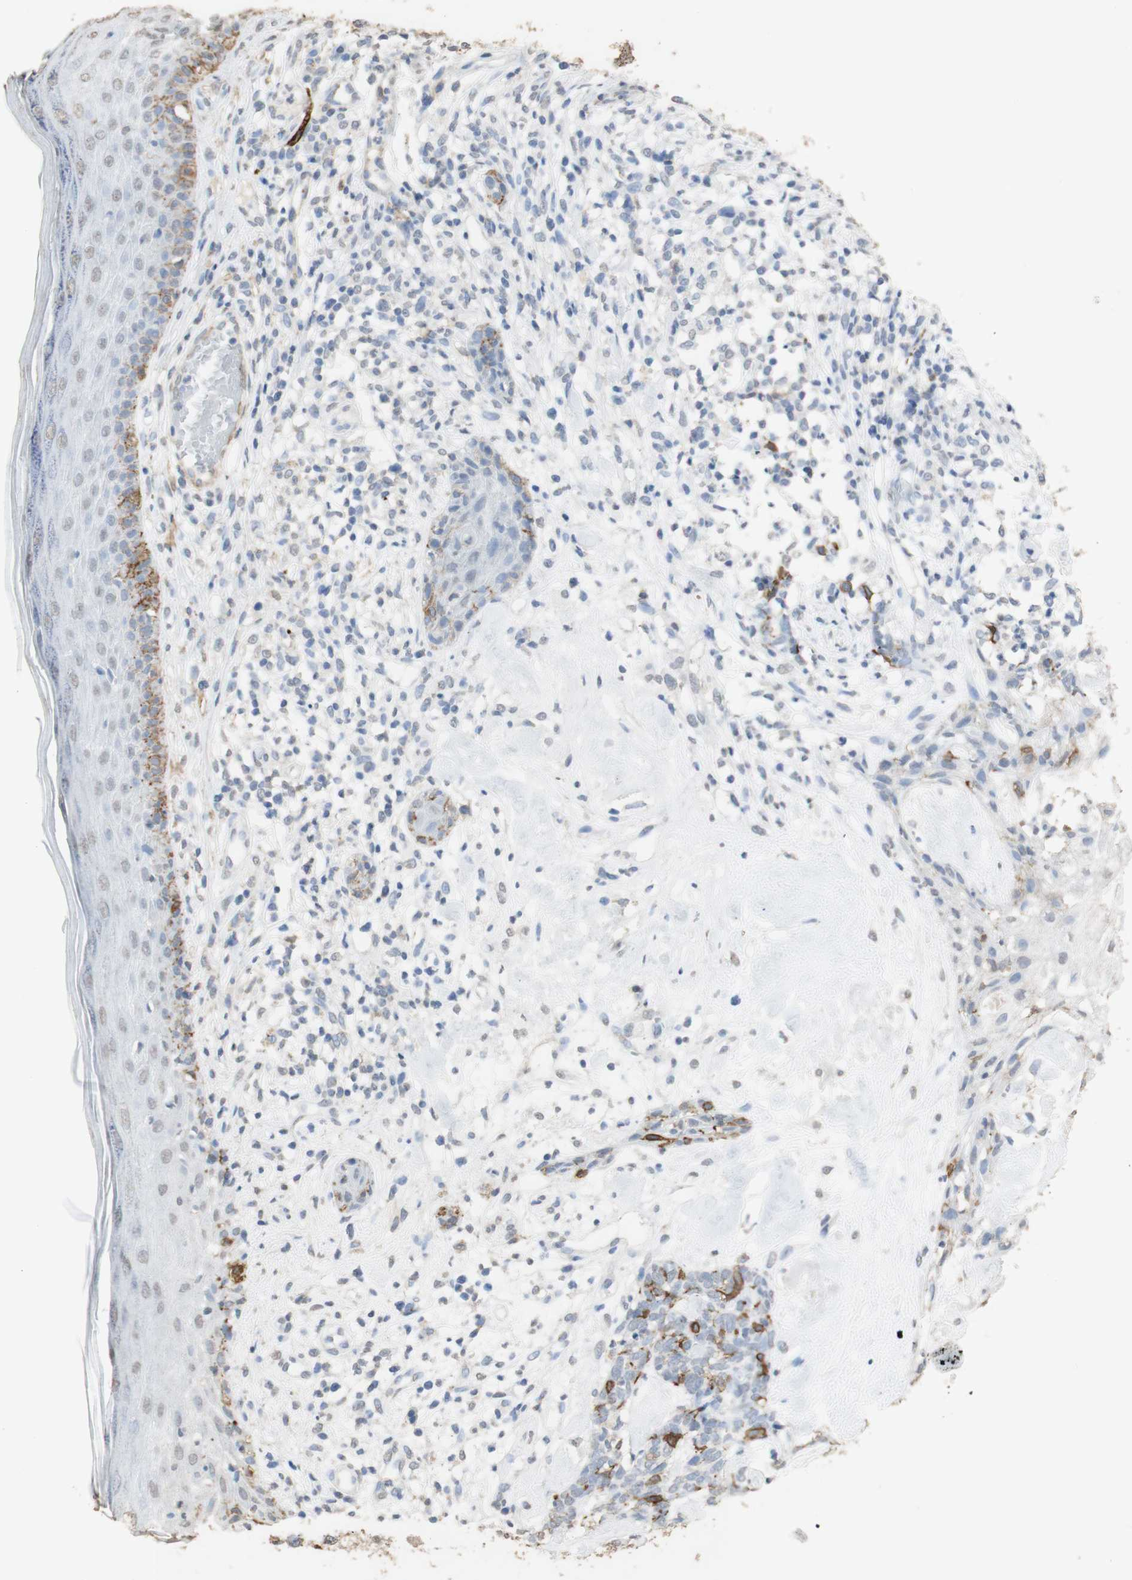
{"staining": {"intensity": "moderate", "quantity": "<25%", "location": "cytoplasmic/membranous"}, "tissue": "skin cancer", "cell_type": "Tumor cells", "image_type": "cancer", "snomed": [{"axis": "morphology", "description": "Basal cell carcinoma"}, {"axis": "topography", "description": "Skin"}], "caption": "A high-resolution image shows IHC staining of skin cancer, which shows moderate cytoplasmic/membranous positivity in about <25% of tumor cells.", "gene": "L1CAM", "patient": {"sex": "female", "age": 84}}